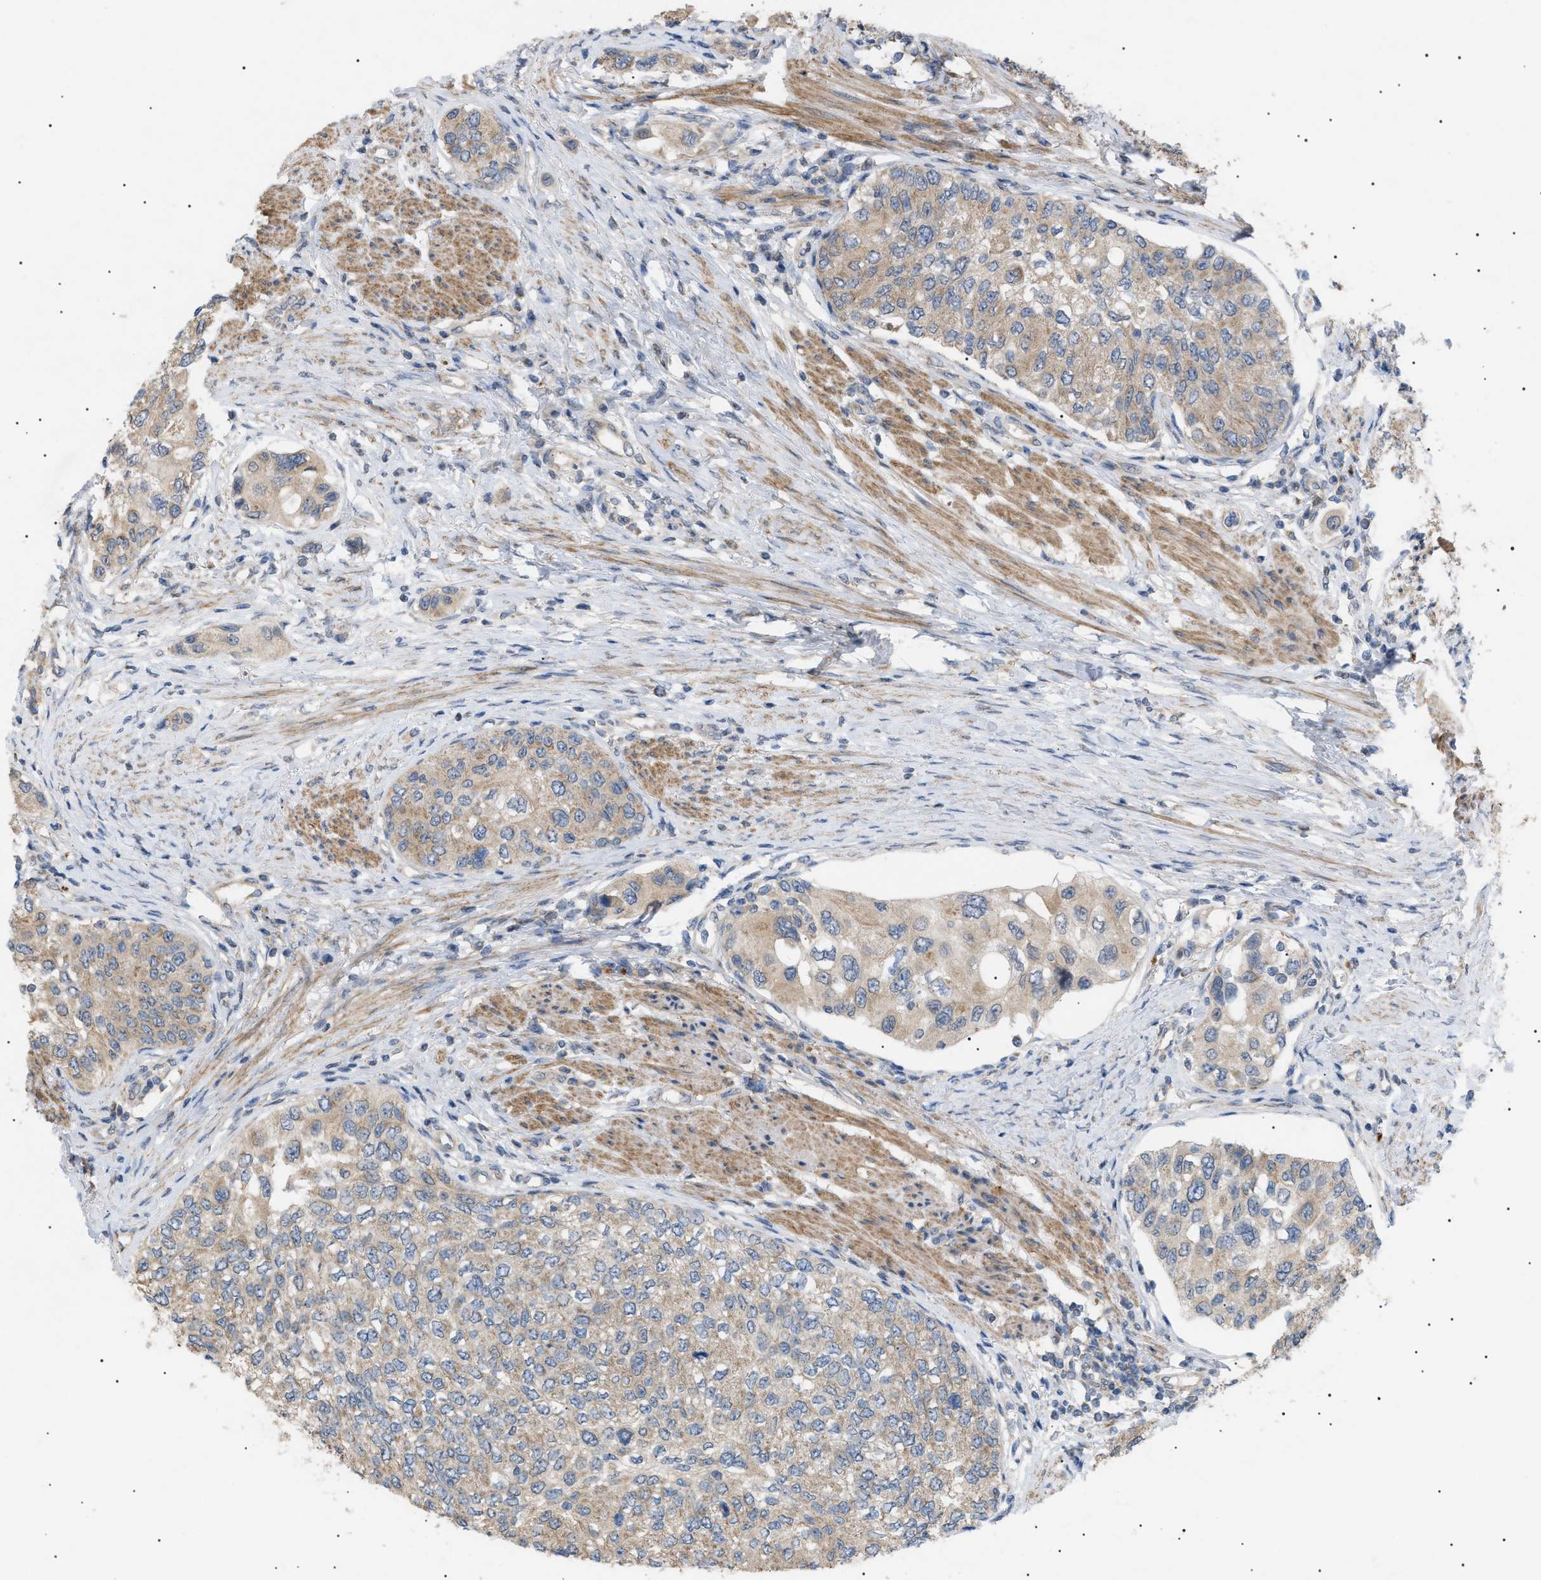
{"staining": {"intensity": "weak", "quantity": "25%-75%", "location": "cytoplasmic/membranous"}, "tissue": "urothelial cancer", "cell_type": "Tumor cells", "image_type": "cancer", "snomed": [{"axis": "morphology", "description": "Urothelial carcinoma, High grade"}, {"axis": "topography", "description": "Urinary bladder"}], "caption": "DAB immunohistochemical staining of high-grade urothelial carcinoma displays weak cytoplasmic/membranous protein staining in about 25%-75% of tumor cells. Immunohistochemistry stains the protein of interest in brown and the nuclei are stained blue.", "gene": "IRS2", "patient": {"sex": "female", "age": 56}}